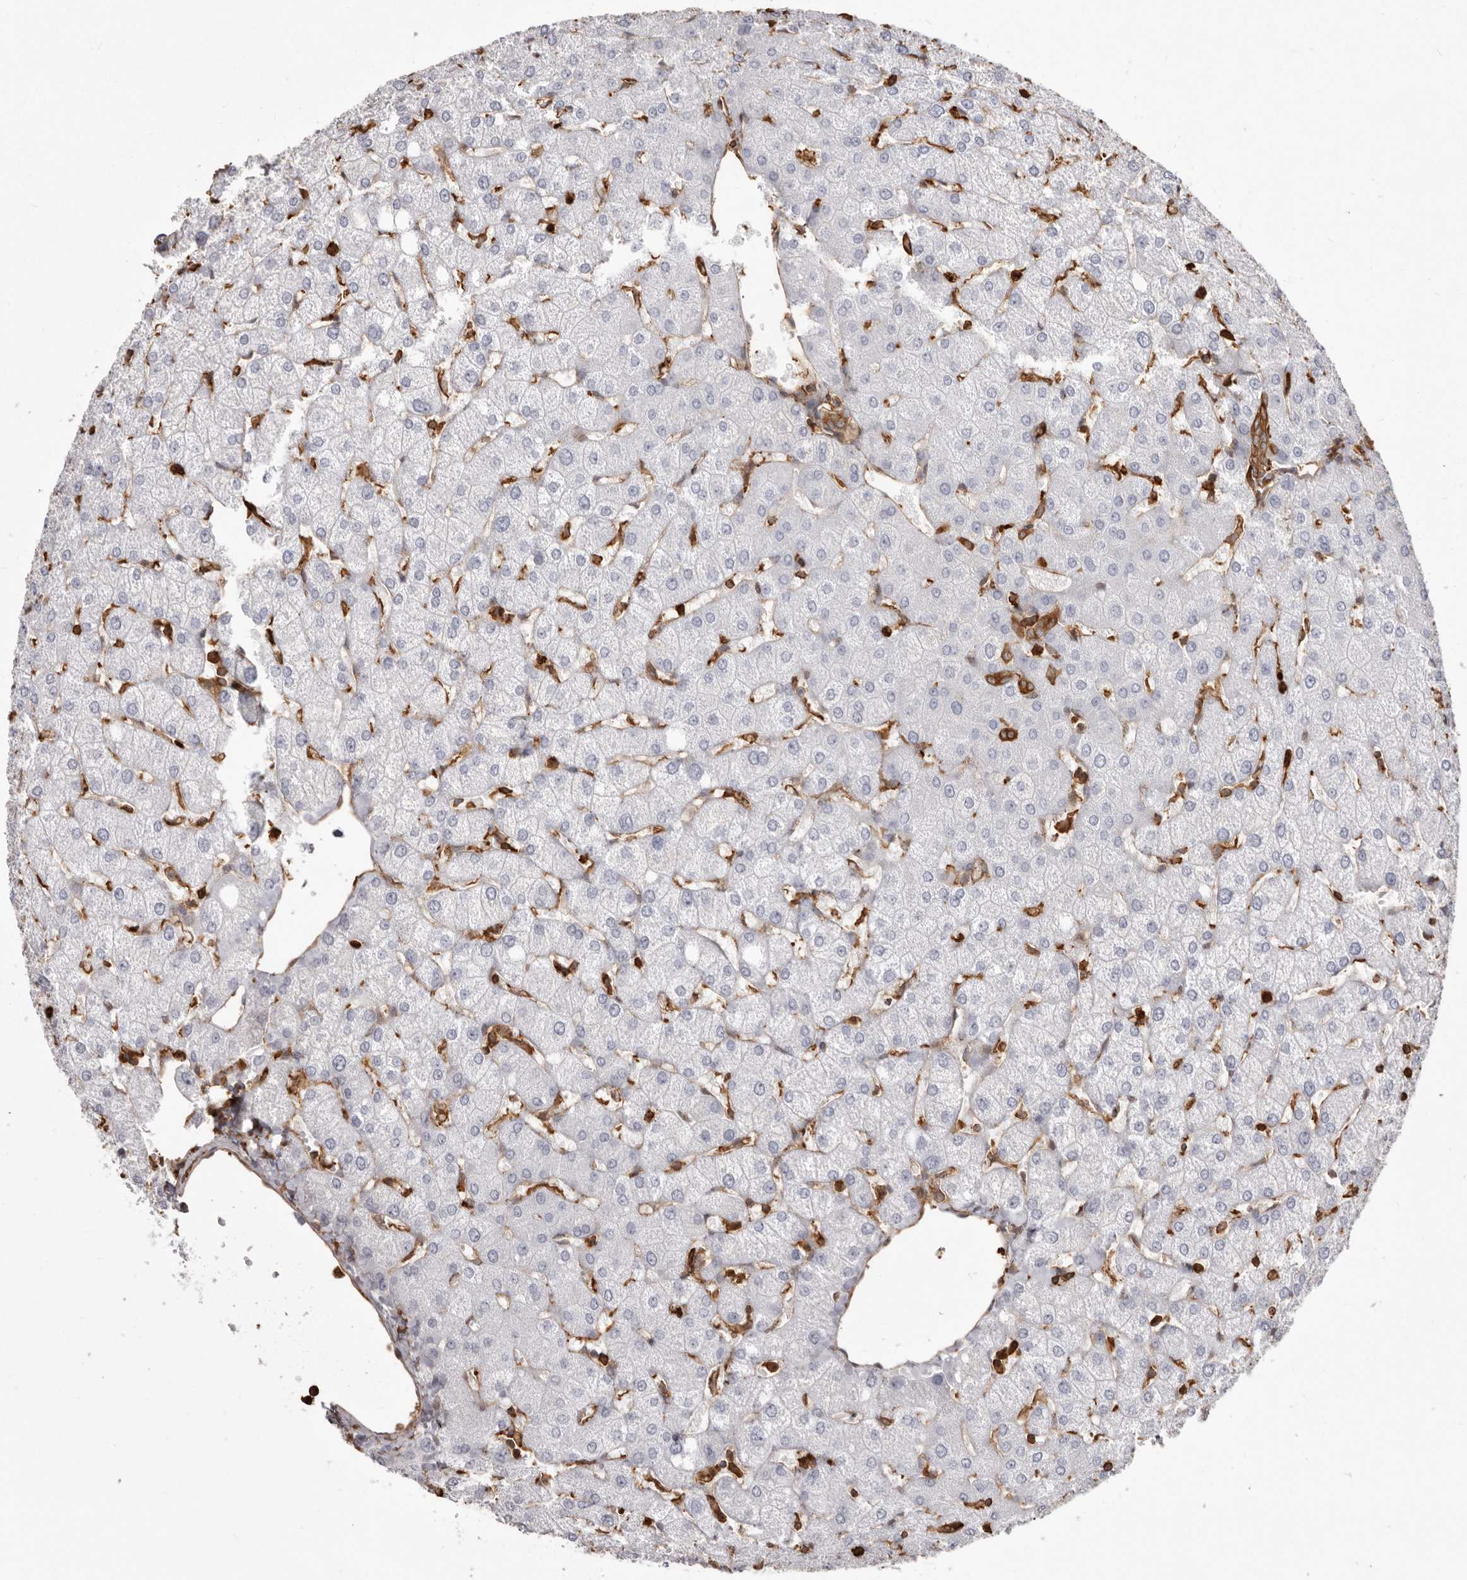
{"staining": {"intensity": "moderate", "quantity": "25%-75%", "location": "cytoplasmic/membranous"}, "tissue": "liver", "cell_type": "Cholangiocytes", "image_type": "normal", "snomed": [{"axis": "morphology", "description": "Normal tissue, NOS"}, {"axis": "topography", "description": "Liver"}], "caption": "The image reveals immunohistochemical staining of unremarkable liver. There is moderate cytoplasmic/membranous staining is present in approximately 25%-75% of cholangiocytes.", "gene": "PKM", "patient": {"sex": "female", "age": 54}}